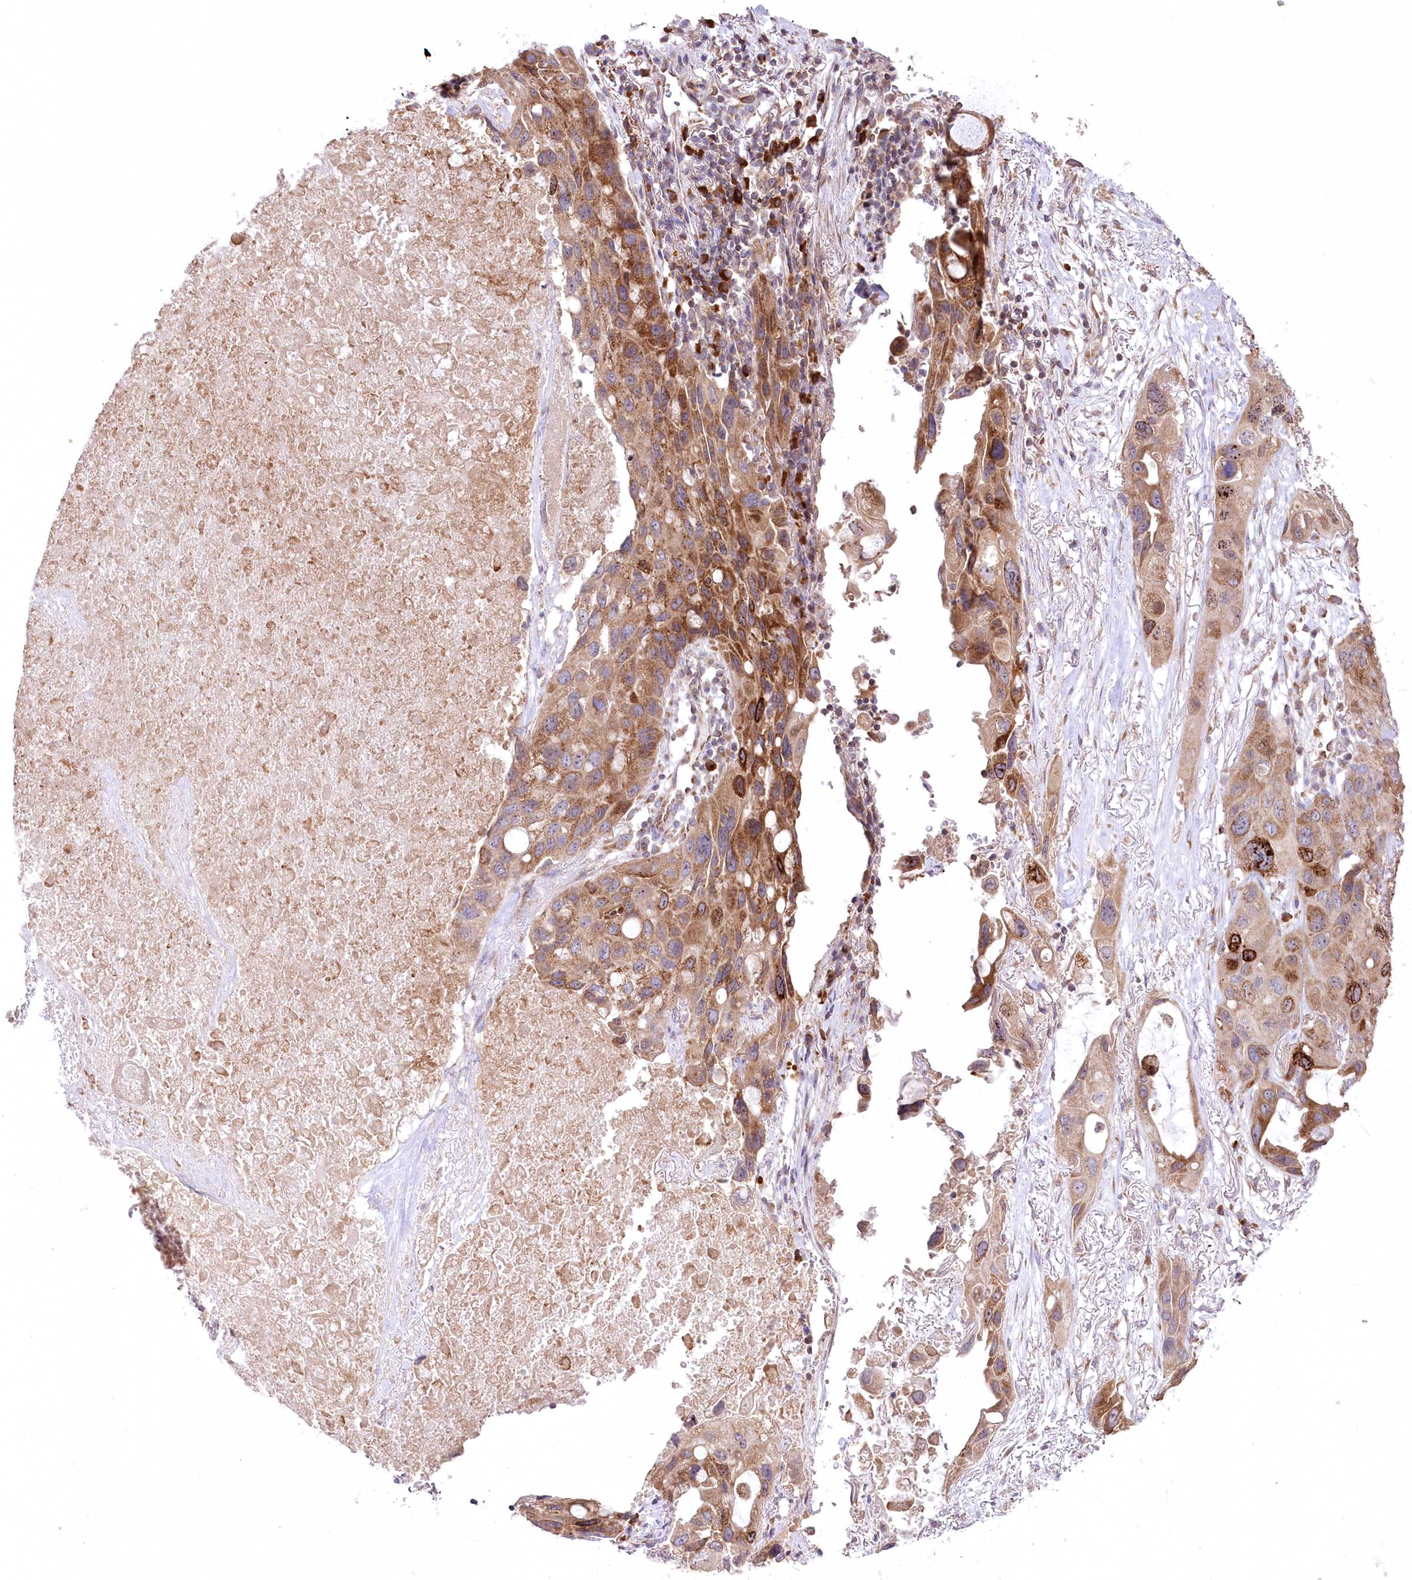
{"staining": {"intensity": "moderate", "quantity": ">75%", "location": "cytoplasmic/membranous"}, "tissue": "lung cancer", "cell_type": "Tumor cells", "image_type": "cancer", "snomed": [{"axis": "morphology", "description": "Squamous cell carcinoma, NOS"}, {"axis": "topography", "description": "Lung"}], "caption": "Lung squamous cell carcinoma stained with immunohistochemistry reveals moderate cytoplasmic/membranous staining in approximately >75% of tumor cells.", "gene": "STT3B", "patient": {"sex": "female", "age": 73}}